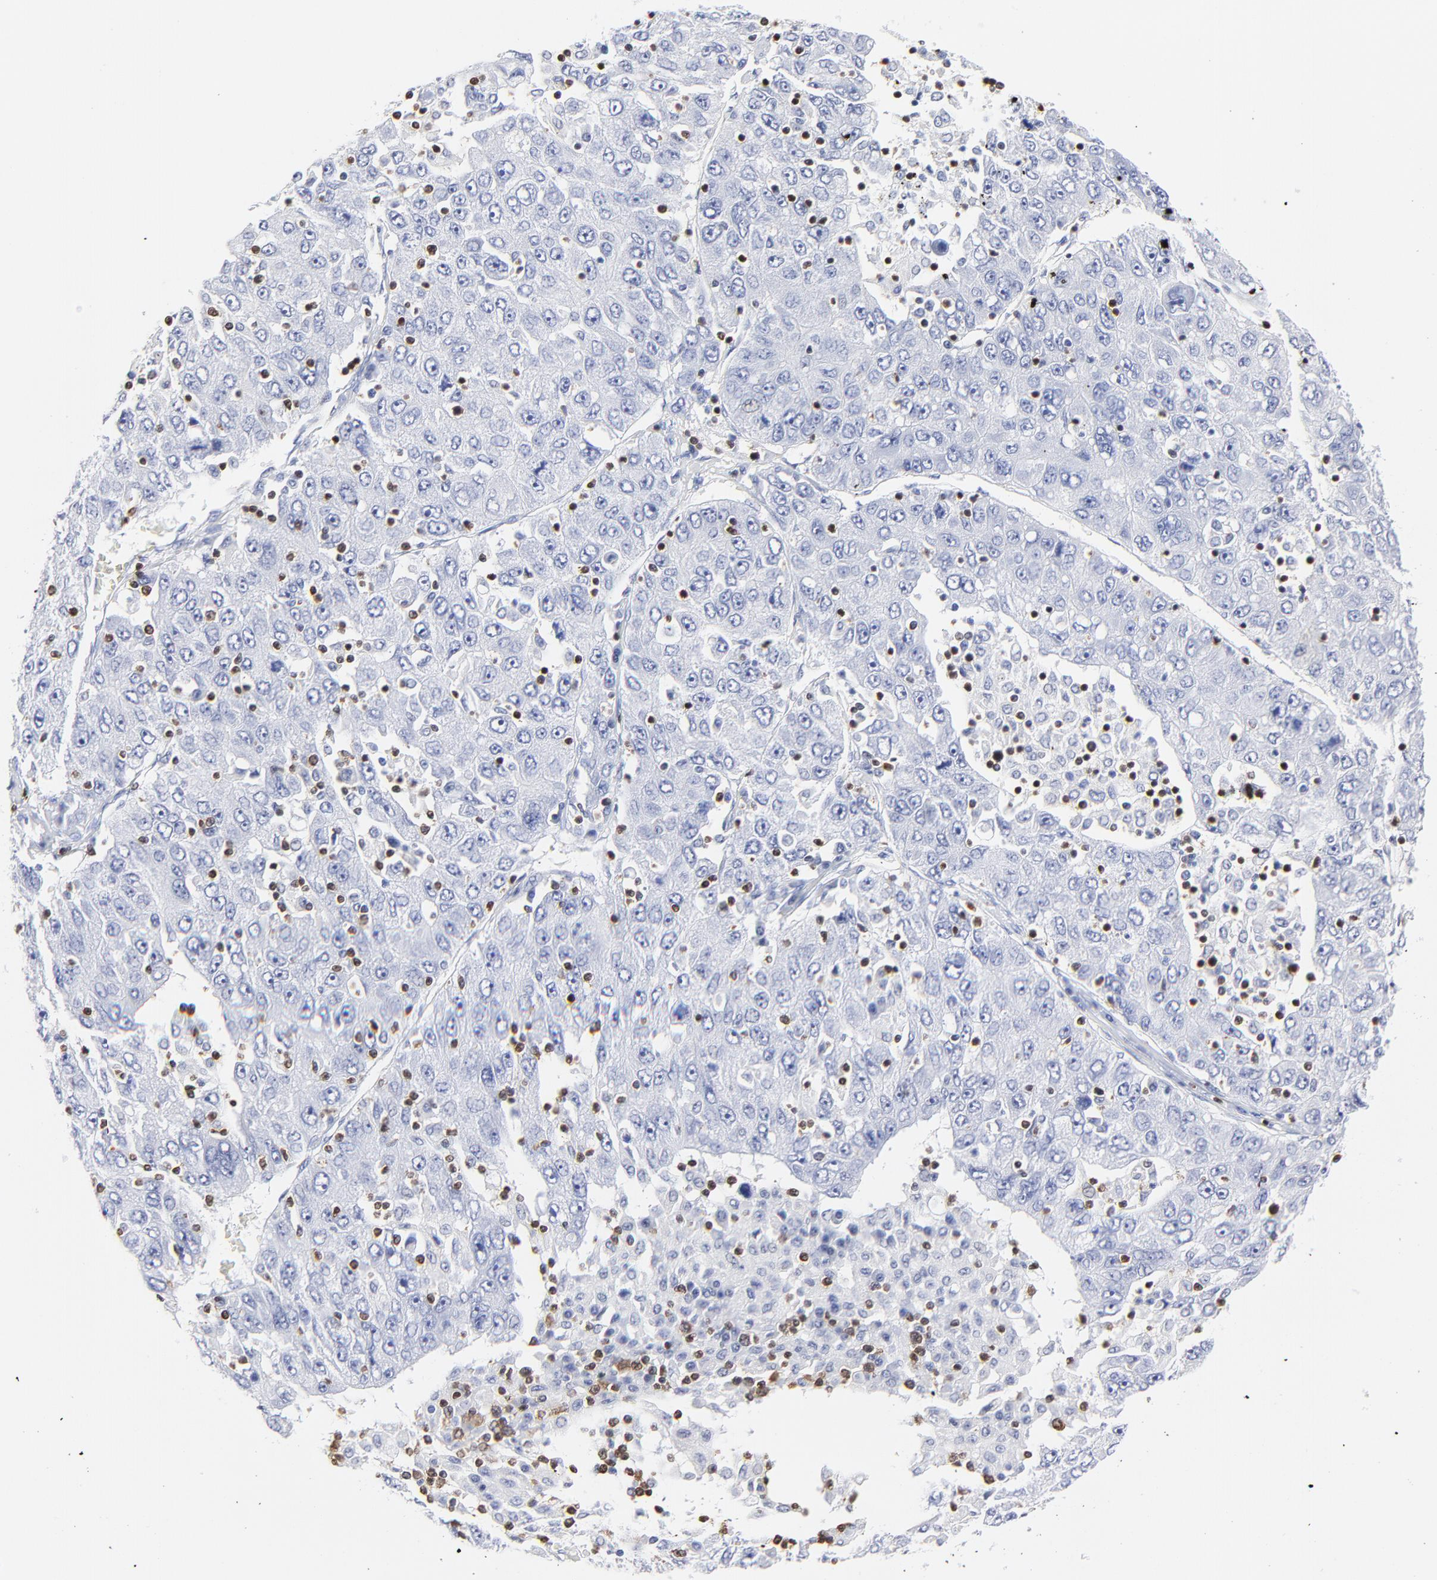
{"staining": {"intensity": "negative", "quantity": "none", "location": "none"}, "tissue": "liver cancer", "cell_type": "Tumor cells", "image_type": "cancer", "snomed": [{"axis": "morphology", "description": "Carcinoma, Hepatocellular, NOS"}, {"axis": "topography", "description": "Liver"}], "caption": "Tumor cells are negative for protein expression in human liver cancer (hepatocellular carcinoma).", "gene": "ZAP70", "patient": {"sex": "male", "age": 49}}